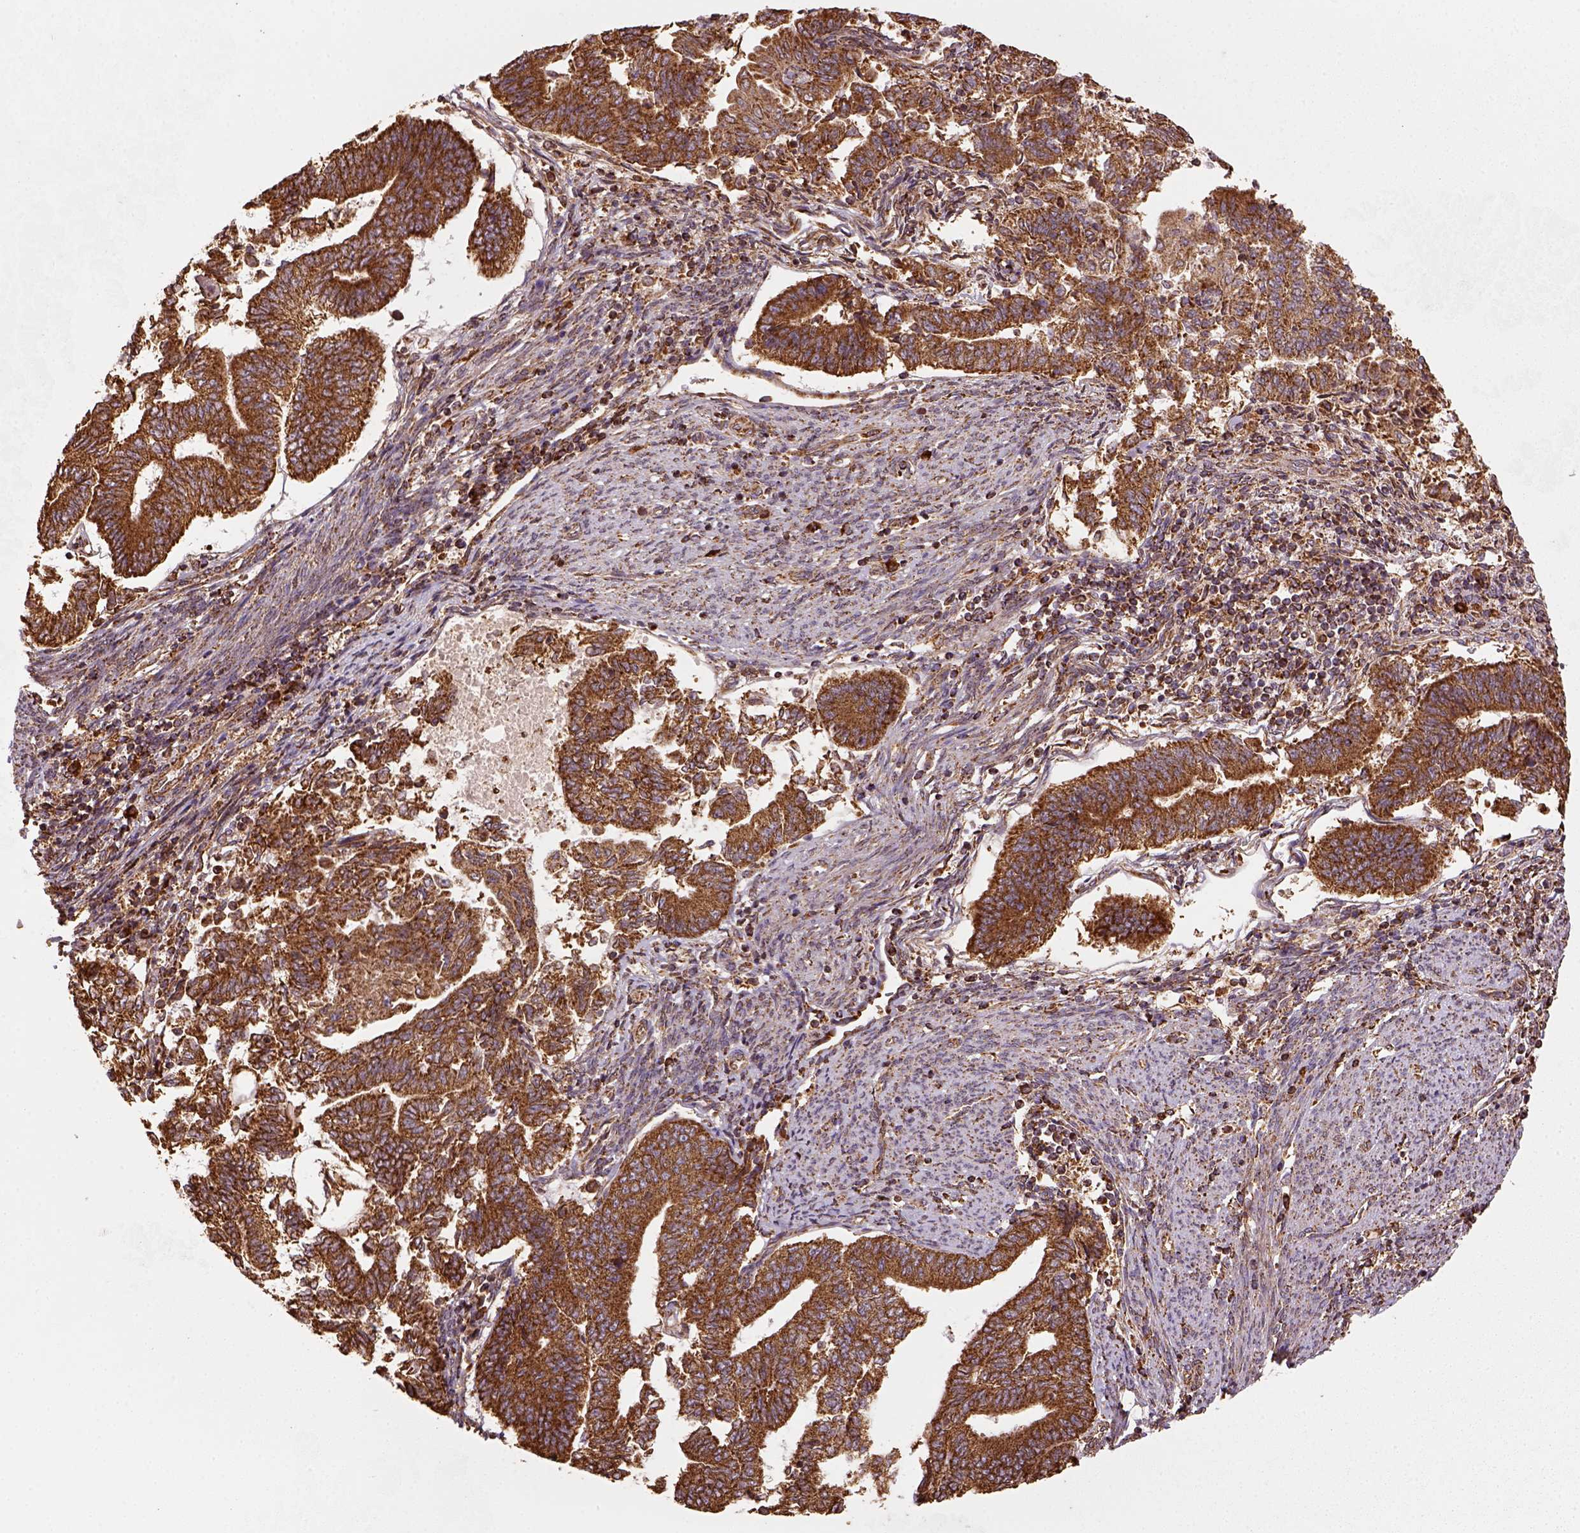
{"staining": {"intensity": "strong", "quantity": ">75%", "location": "cytoplasmic/membranous"}, "tissue": "endometrial cancer", "cell_type": "Tumor cells", "image_type": "cancer", "snomed": [{"axis": "morphology", "description": "Adenocarcinoma, NOS"}, {"axis": "topography", "description": "Endometrium"}], "caption": "Endometrial adenocarcinoma stained with a protein marker exhibits strong staining in tumor cells.", "gene": "MAPK8IP3", "patient": {"sex": "female", "age": 65}}